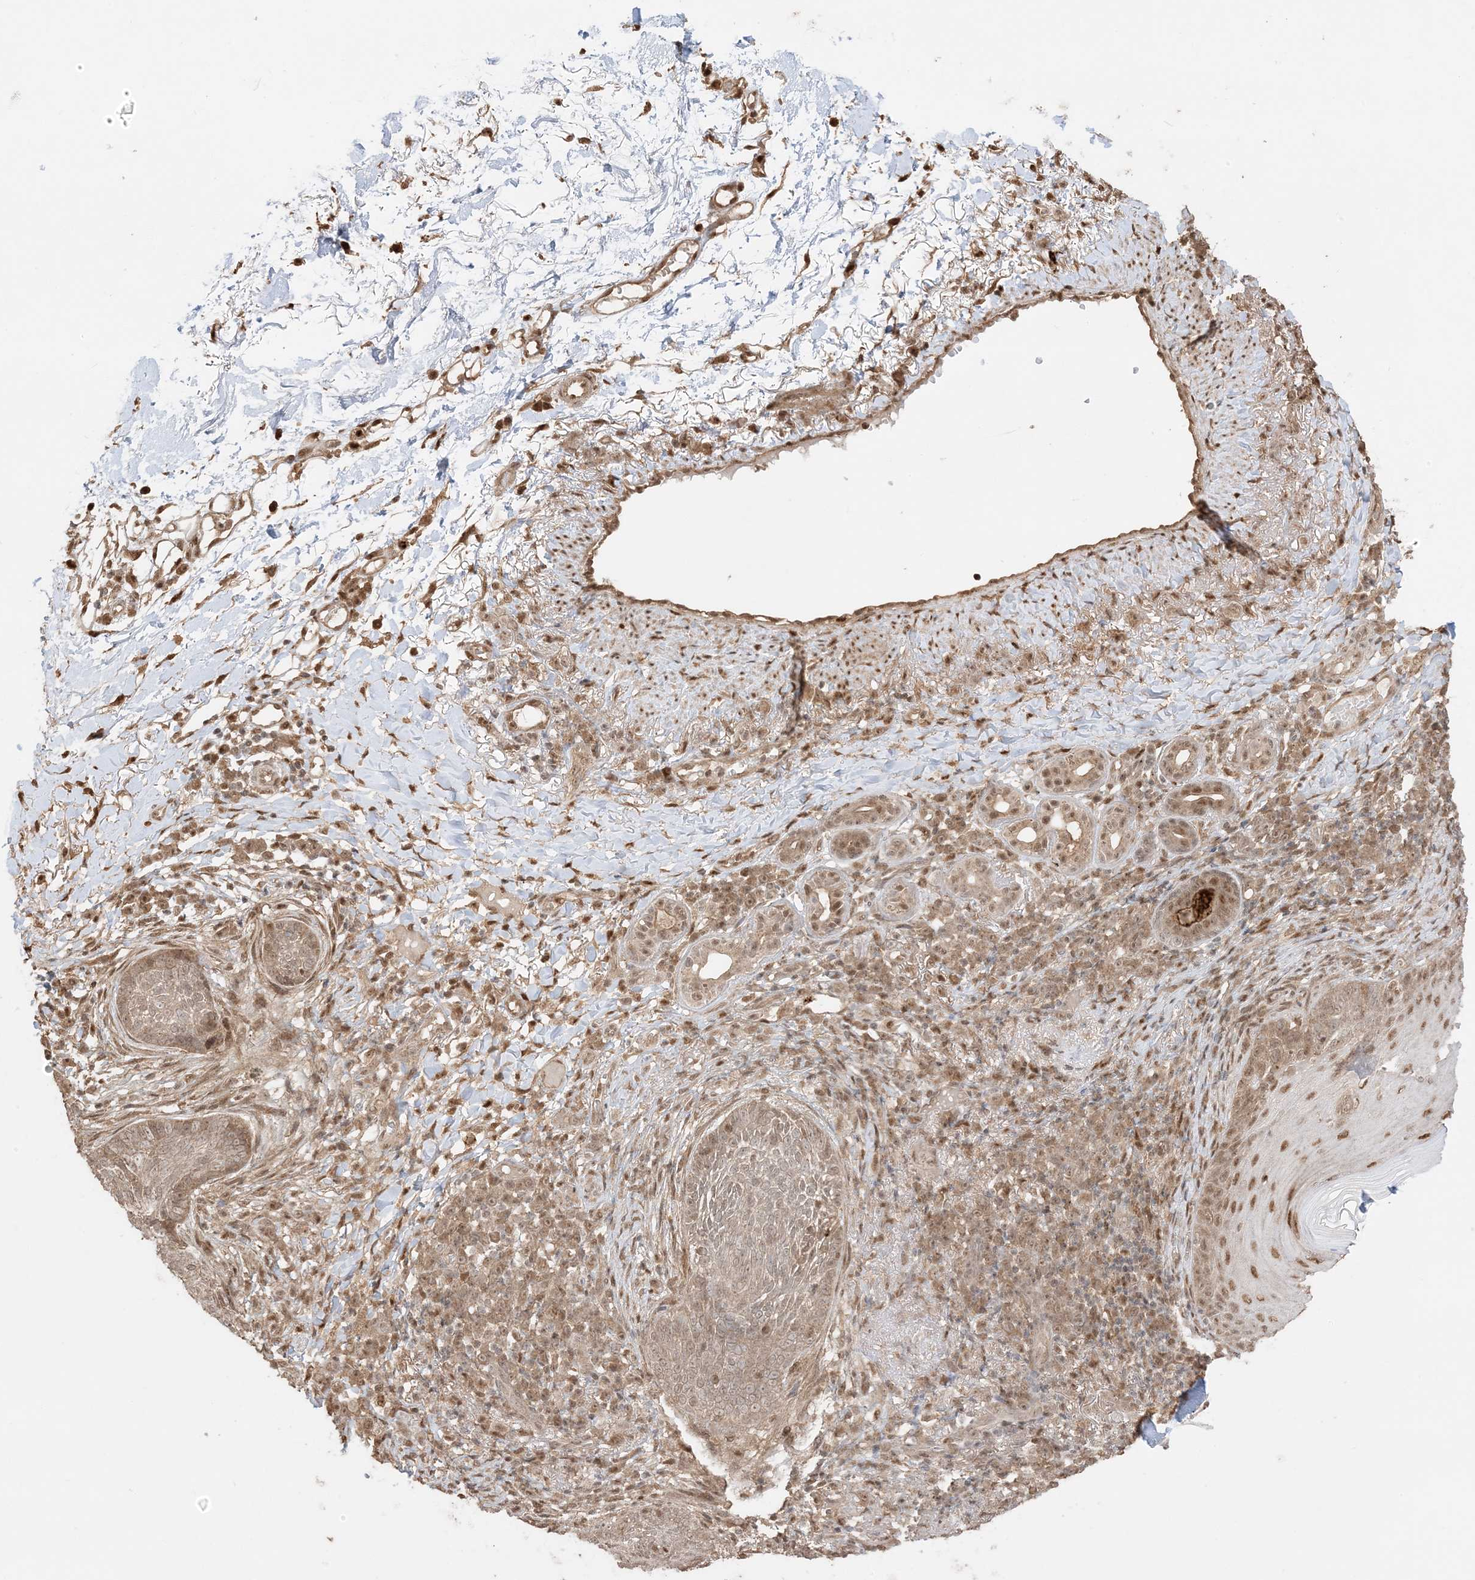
{"staining": {"intensity": "weak", "quantity": ">75%", "location": "cytoplasmic/membranous"}, "tissue": "skin cancer", "cell_type": "Tumor cells", "image_type": "cancer", "snomed": [{"axis": "morphology", "description": "Basal cell carcinoma"}, {"axis": "topography", "description": "Skin"}], "caption": "Human skin basal cell carcinoma stained with a protein marker displays weak staining in tumor cells.", "gene": "ZBTB41", "patient": {"sex": "male", "age": 85}}